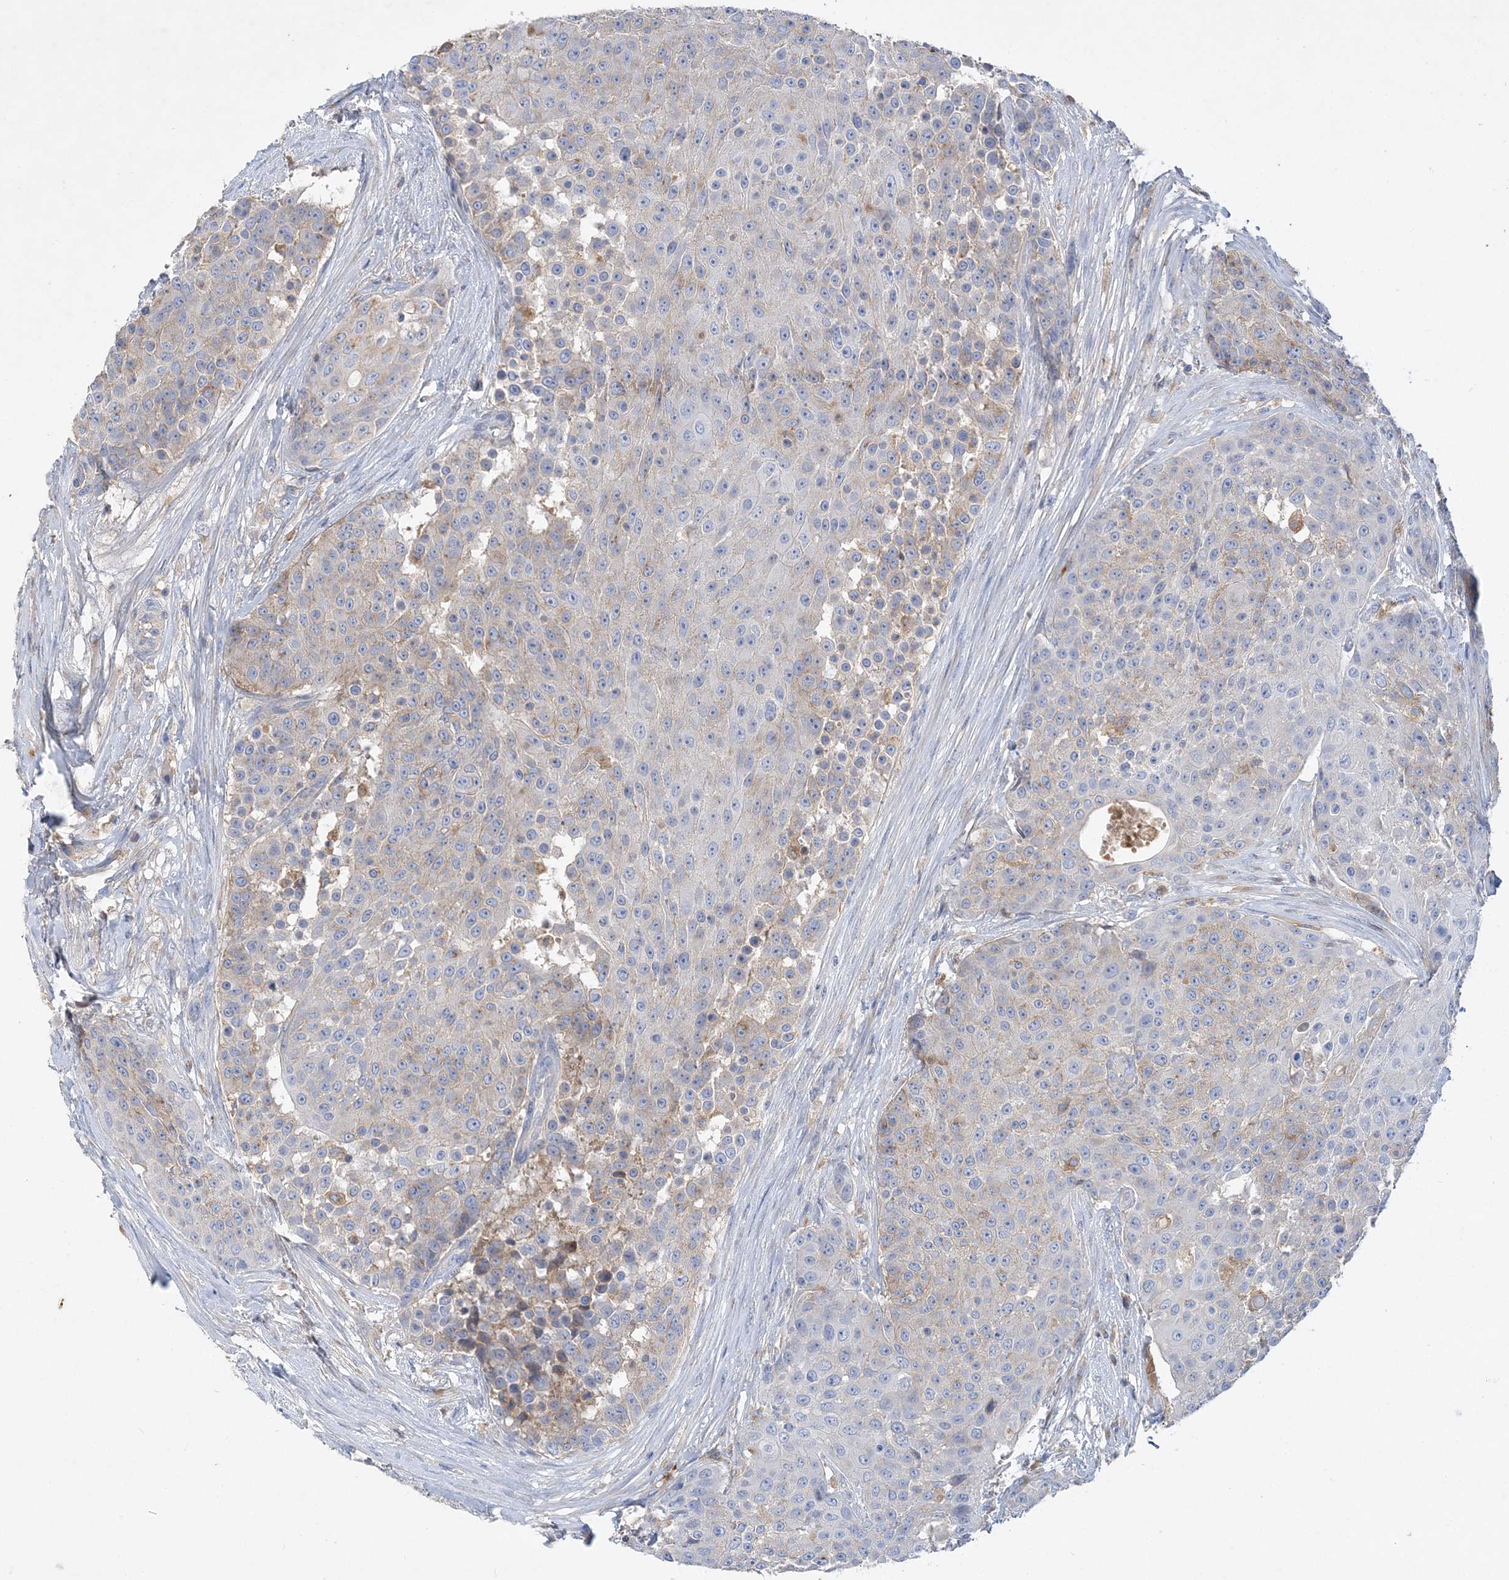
{"staining": {"intensity": "negative", "quantity": "none", "location": "none"}, "tissue": "urothelial cancer", "cell_type": "Tumor cells", "image_type": "cancer", "snomed": [{"axis": "morphology", "description": "Urothelial carcinoma, High grade"}, {"axis": "topography", "description": "Urinary bladder"}], "caption": "IHC of urothelial cancer reveals no staining in tumor cells.", "gene": "GRINA", "patient": {"sex": "female", "age": 63}}